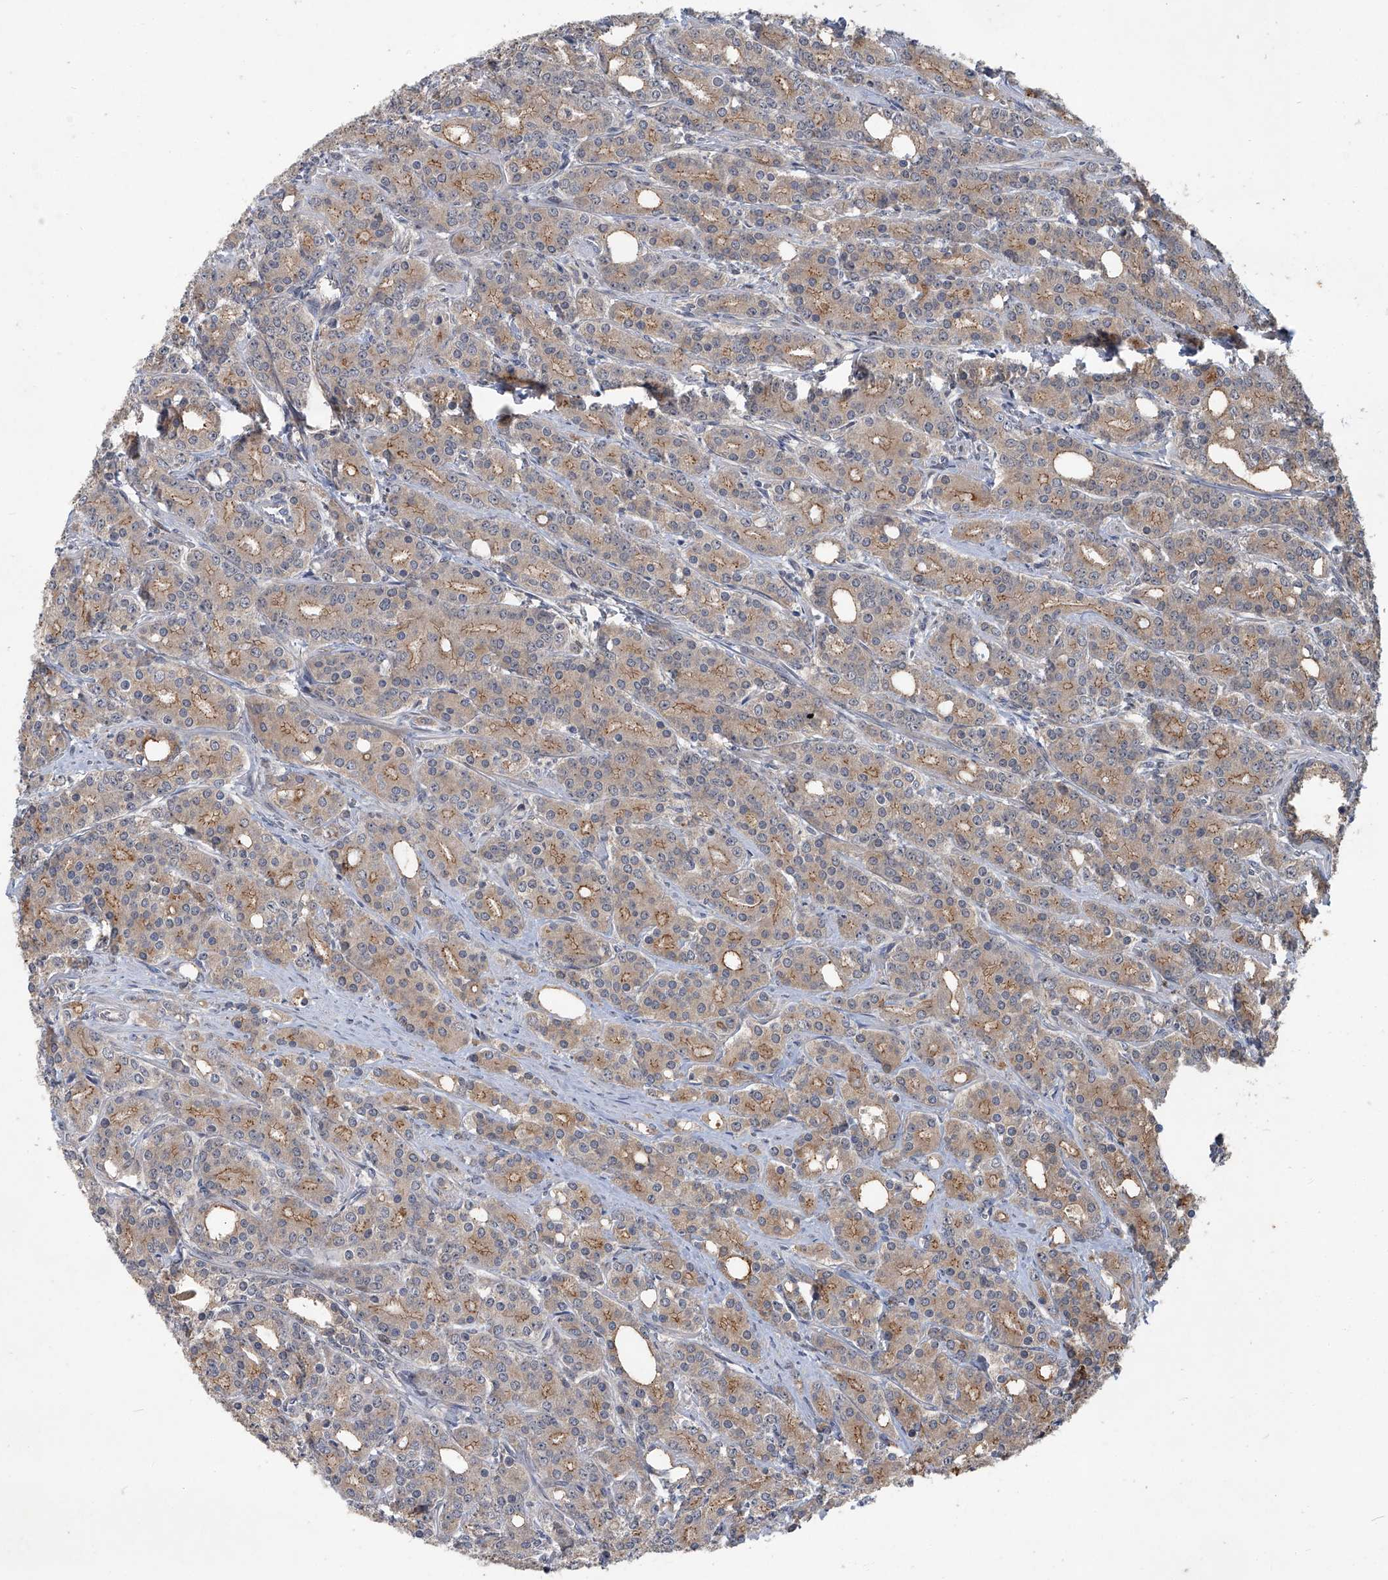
{"staining": {"intensity": "moderate", "quantity": "25%-75%", "location": "cytoplasmic/membranous"}, "tissue": "prostate cancer", "cell_type": "Tumor cells", "image_type": "cancer", "snomed": [{"axis": "morphology", "description": "Adenocarcinoma, High grade"}, {"axis": "topography", "description": "Prostate"}], "caption": "A brown stain highlights moderate cytoplasmic/membranous expression of a protein in human high-grade adenocarcinoma (prostate) tumor cells.", "gene": "ANKRD34A", "patient": {"sex": "male", "age": 62}}